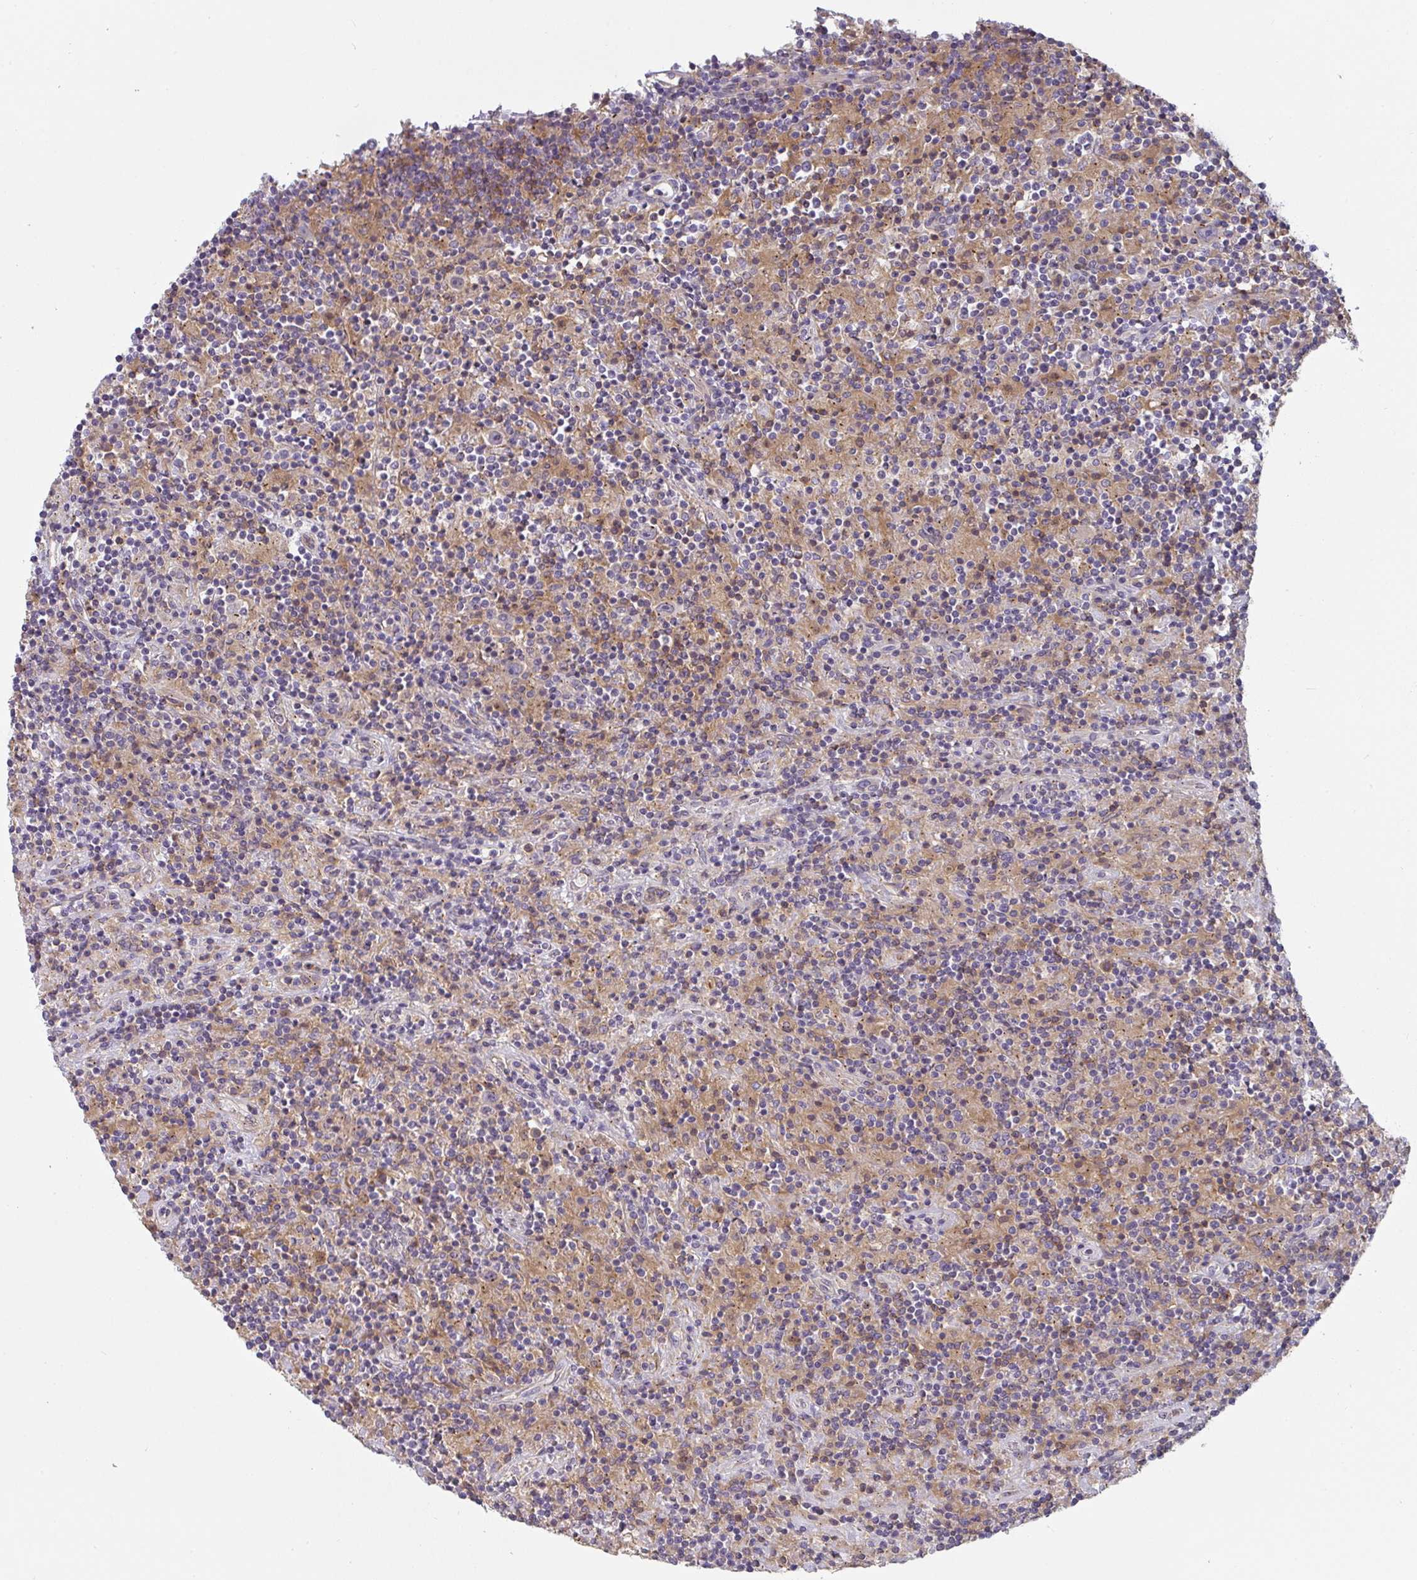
{"staining": {"intensity": "negative", "quantity": "none", "location": "none"}, "tissue": "lymphoma", "cell_type": "Tumor cells", "image_type": "cancer", "snomed": [{"axis": "morphology", "description": "Hodgkin's disease, NOS"}, {"axis": "topography", "description": "Lymph node"}], "caption": "This is an immunohistochemistry image of human Hodgkin's disease. There is no positivity in tumor cells.", "gene": "SNX5", "patient": {"sex": "male", "age": 70}}